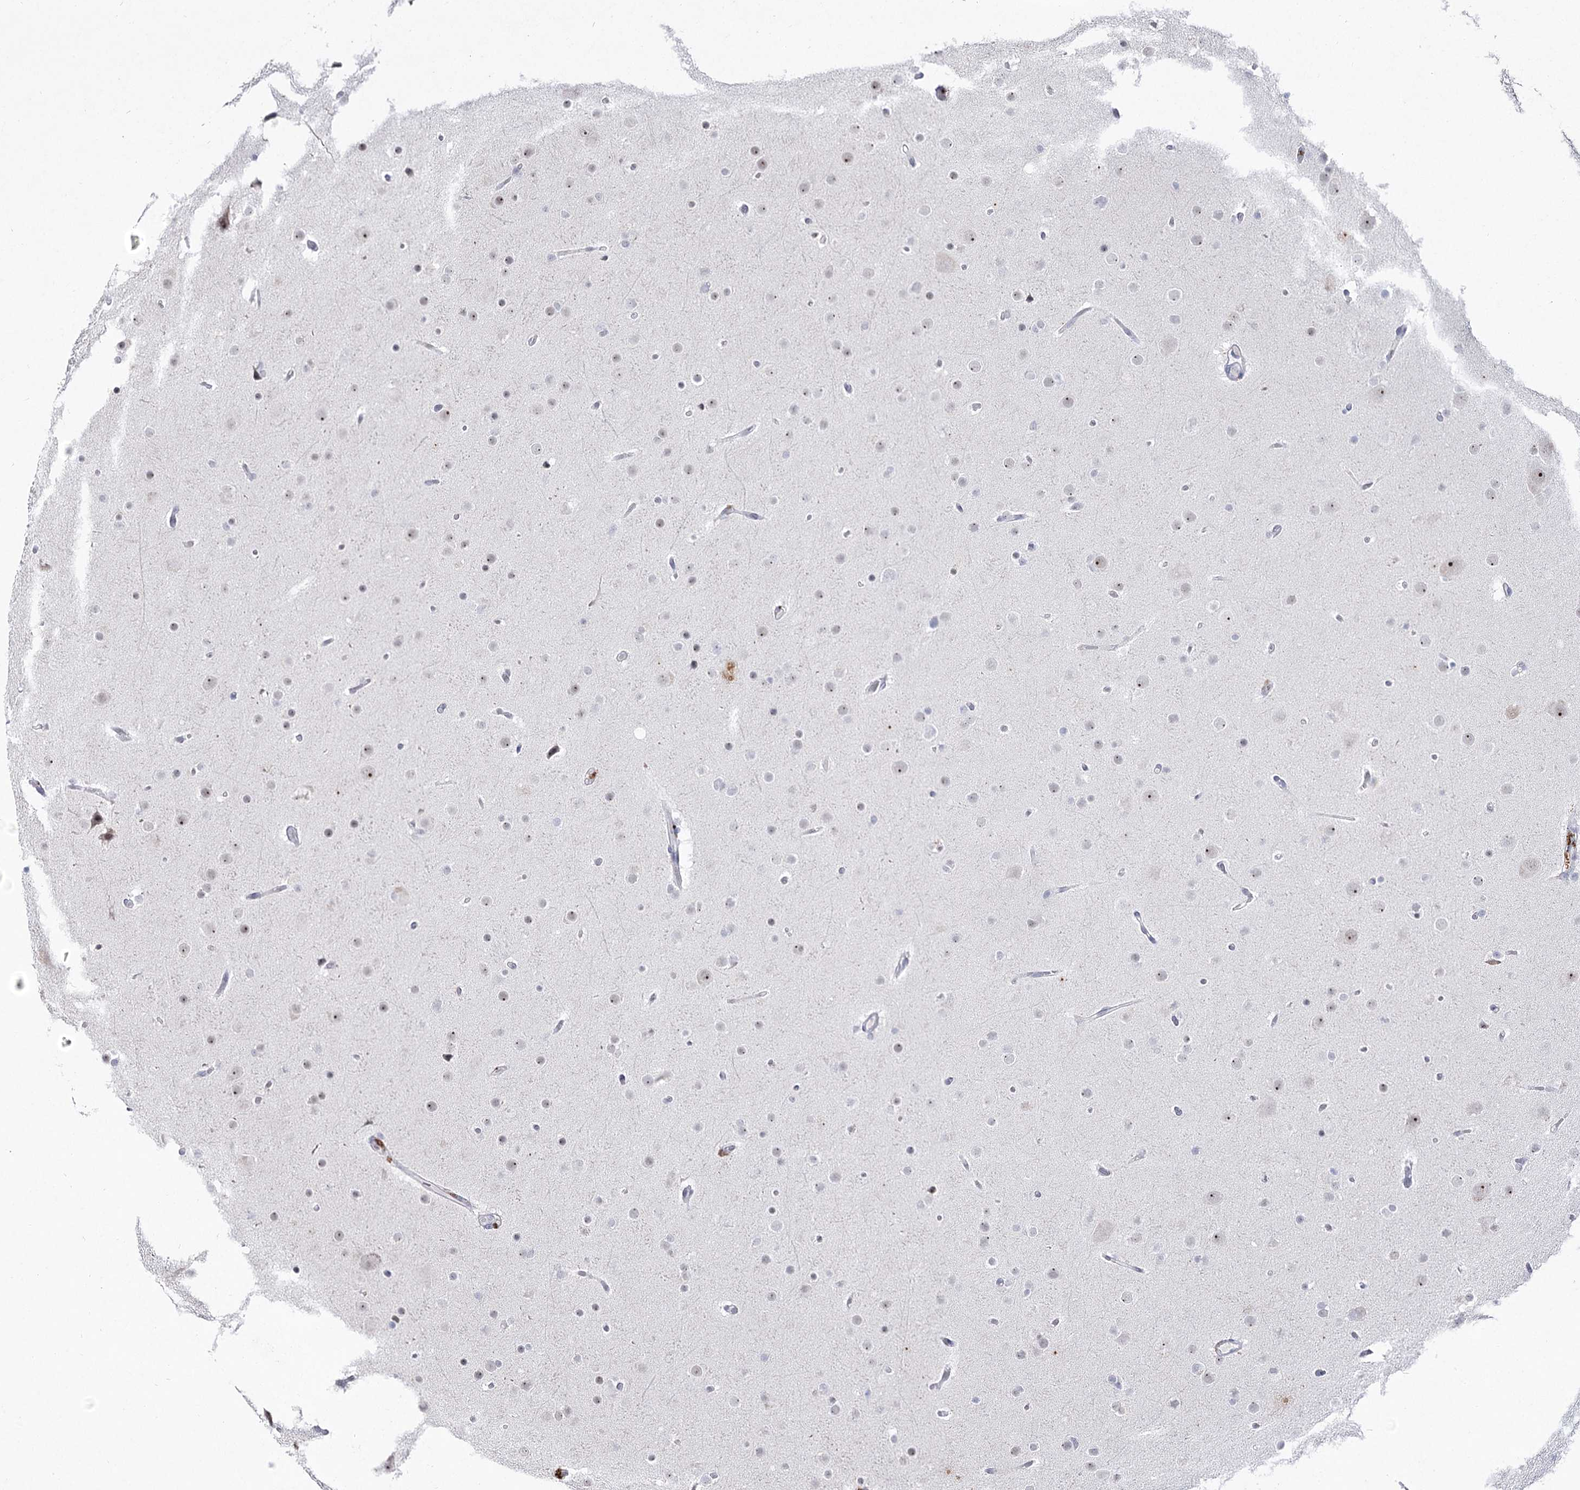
{"staining": {"intensity": "weak", "quantity": "25%-75%", "location": "nuclear"}, "tissue": "glioma", "cell_type": "Tumor cells", "image_type": "cancer", "snomed": [{"axis": "morphology", "description": "Glioma, malignant, High grade"}, {"axis": "topography", "description": "Cerebral cortex"}], "caption": "There is low levels of weak nuclear positivity in tumor cells of glioma, as demonstrated by immunohistochemical staining (brown color).", "gene": "DDX50", "patient": {"sex": "female", "age": 36}}